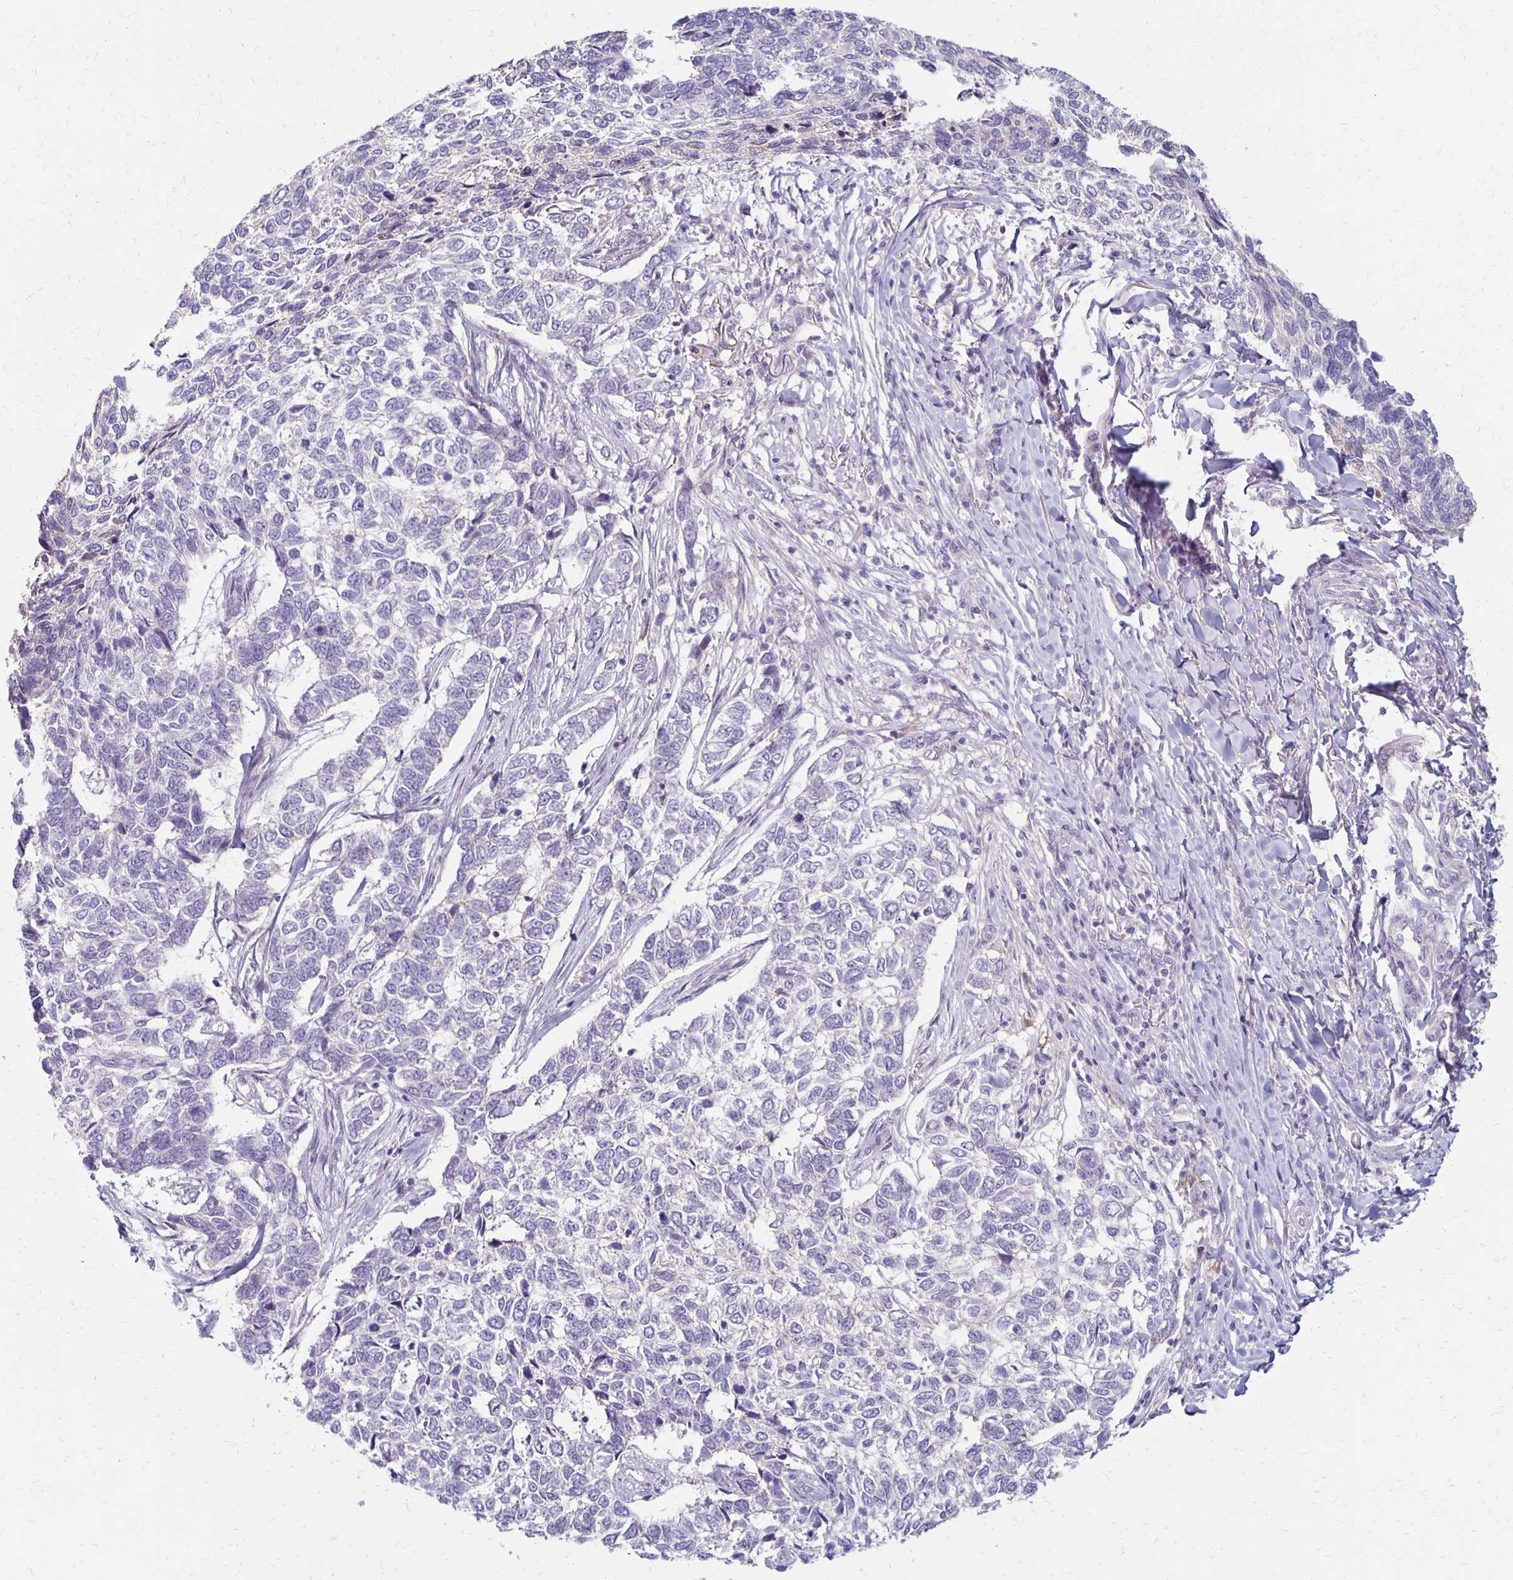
{"staining": {"intensity": "negative", "quantity": "none", "location": "none"}, "tissue": "skin cancer", "cell_type": "Tumor cells", "image_type": "cancer", "snomed": [{"axis": "morphology", "description": "Basal cell carcinoma"}, {"axis": "topography", "description": "Skin"}], "caption": "Image shows no significant protein positivity in tumor cells of skin cancer. (Immunohistochemistry (ihc), brightfield microscopy, high magnification).", "gene": "KATNBL1", "patient": {"sex": "female", "age": 65}}